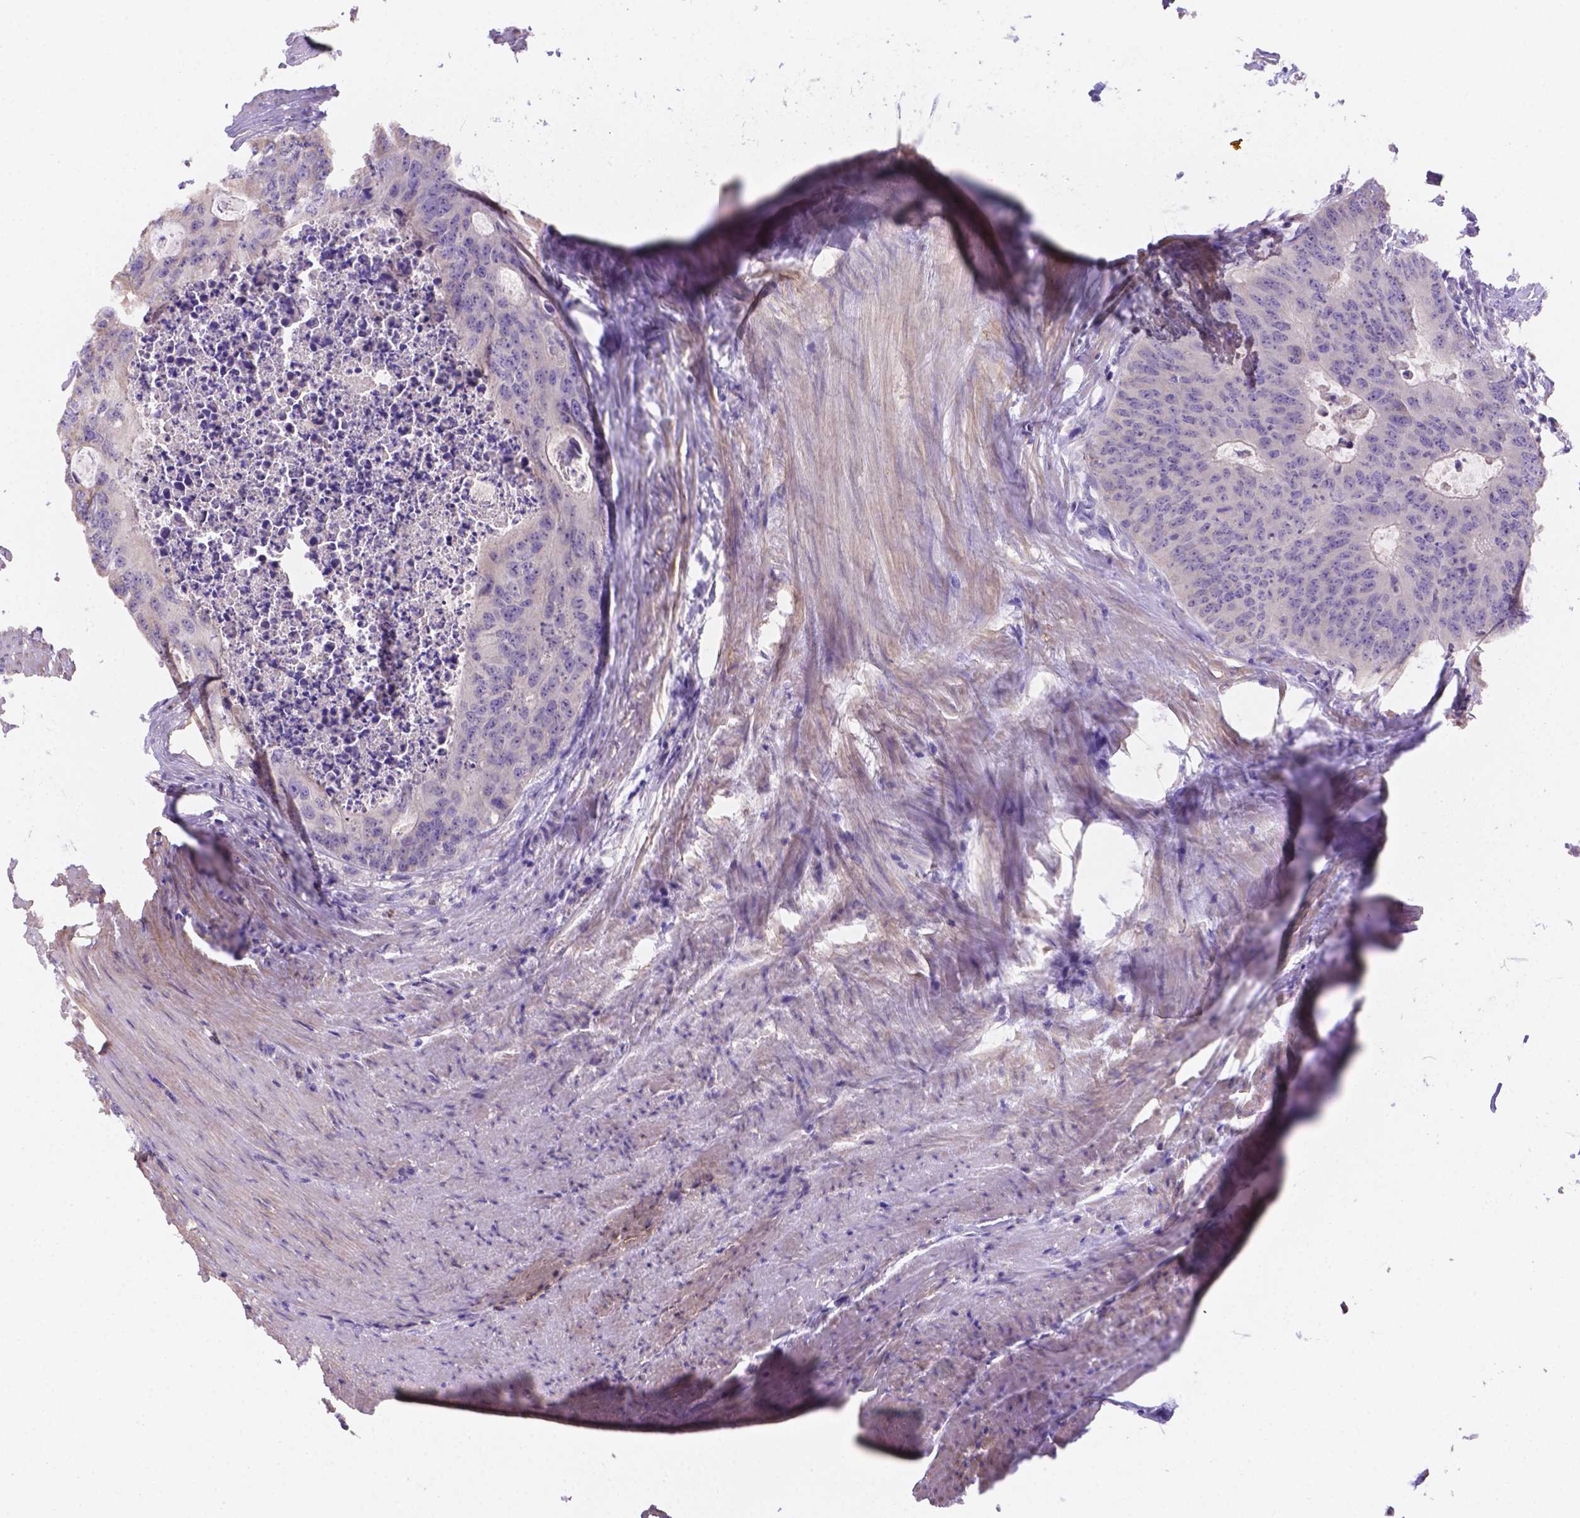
{"staining": {"intensity": "negative", "quantity": "none", "location": "none"}, "tissue": "colorectal cancer", "cell_type": "Tumor cells", "image_type": "cancer", "snomed": [{"axis": "morphology", "description": "Adenocarcinoma, NOS"}, {"axis": "topography", "description": "Colon"}], "caption": "Human colorectal adenocarcinoma stained for a protein using IHC displays no staining in tumor cells.", "gene": "NXPE2", "patient": {"sex": "male", "age": 67}}